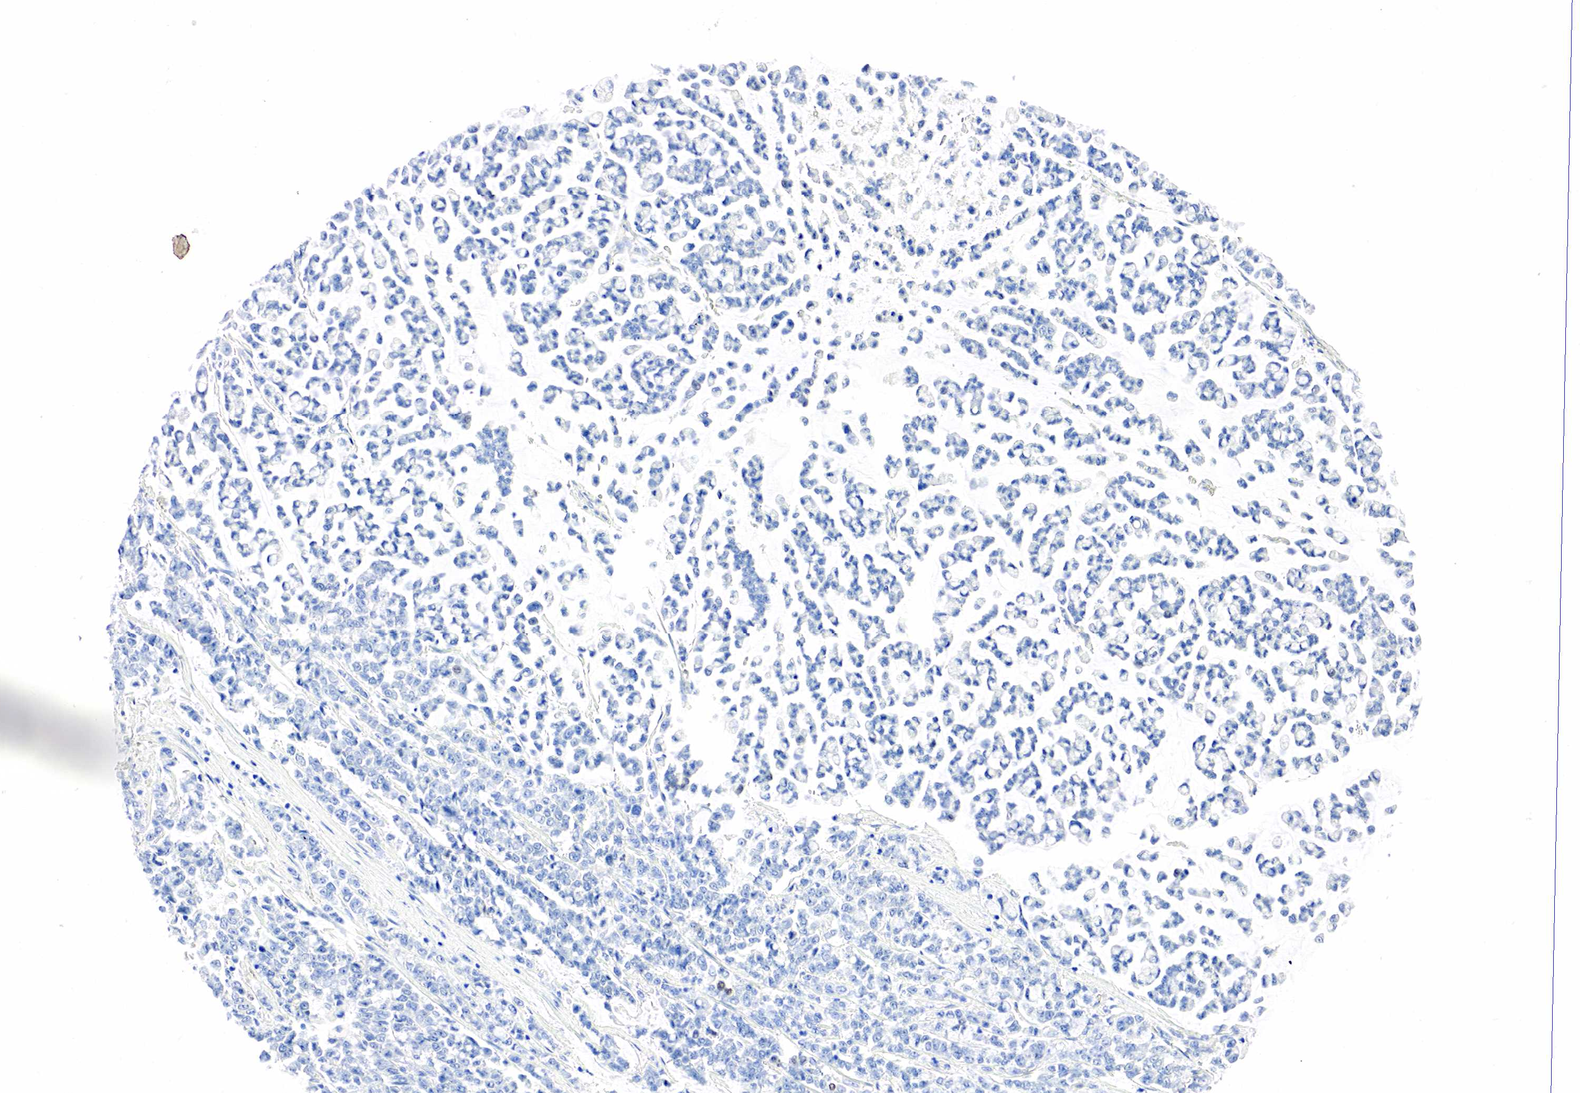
{"staining": {"intensity": "negative", "quantity": "none", "location": "none"}, "tissue": "liver cancer", "cell_type": "Tumor cells", "image_type": "cancer", "snomed": [{"axis": "morphology", "description": "Carcinoma, metastatic, NOS"}, {"axis": "topography", "description": "Liver"}], "caption": "The immunohistochemistry (IHC) micrograph has no significant staining in tumor cells of liver cancer tissue.", "gene": "PGR", "patient": {"sex": "female", "age": 58}}